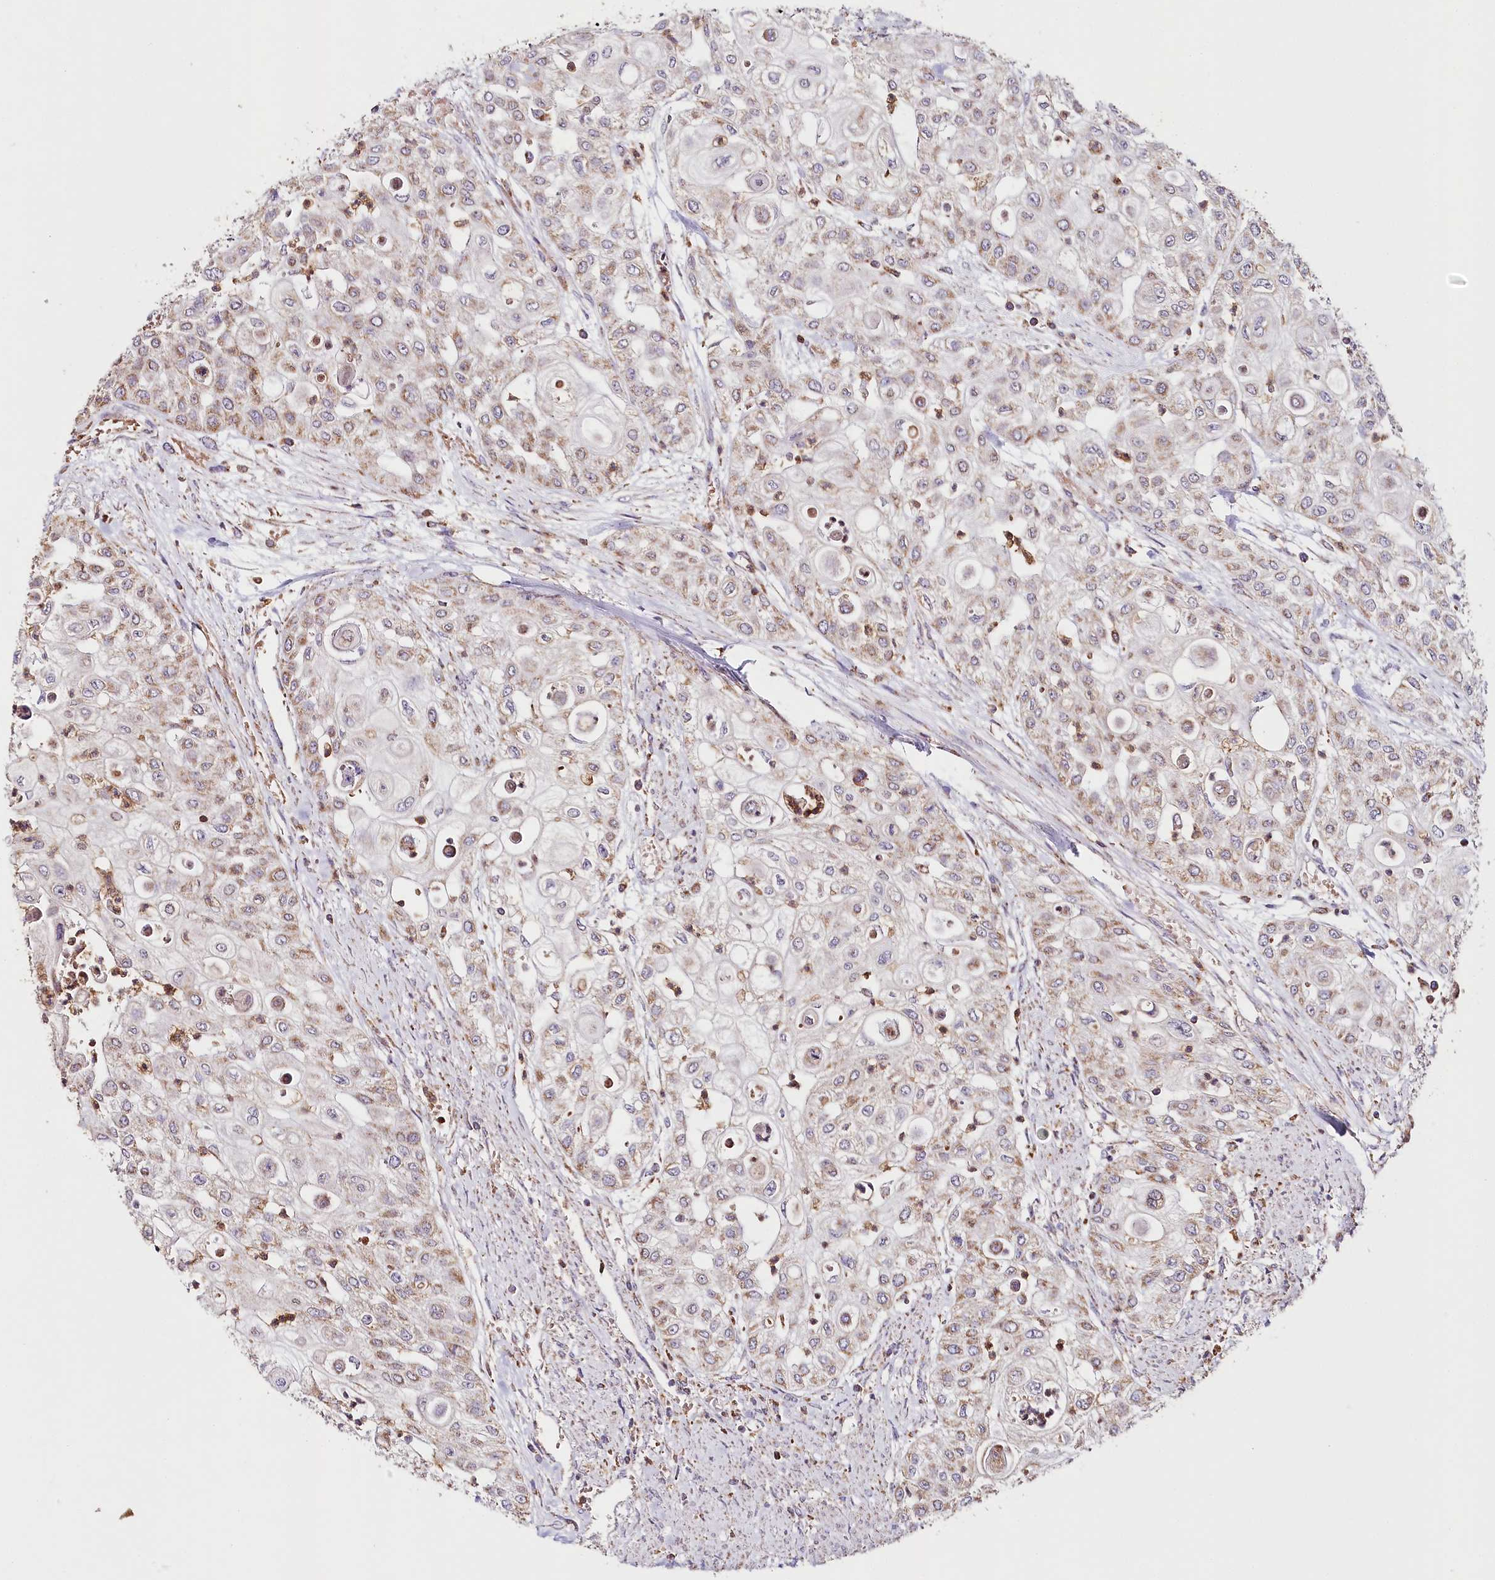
{"staining": {"intensity": "weak", "quantity": ">75%", "location": "cytoplasmic/membranous"}, "tissue": "urothelial cancer", "cell_type": "Tumor cells", "image_type": "cancer", "snomed": [{"axis": "morphology", "description": "Urothelial carcinoma, High grade"}, {"axis": "topography", "description": "Urinary bladder"}], "caption": "Urothelial carcinoma (high-grade) was stained to show a protein in brown. There is low levels of weak cytoplasmic/membranous positivity in approximately >75% of tumor cells.", "gene": "MMP25", "patient": {"sex": "female", "age": 79}}